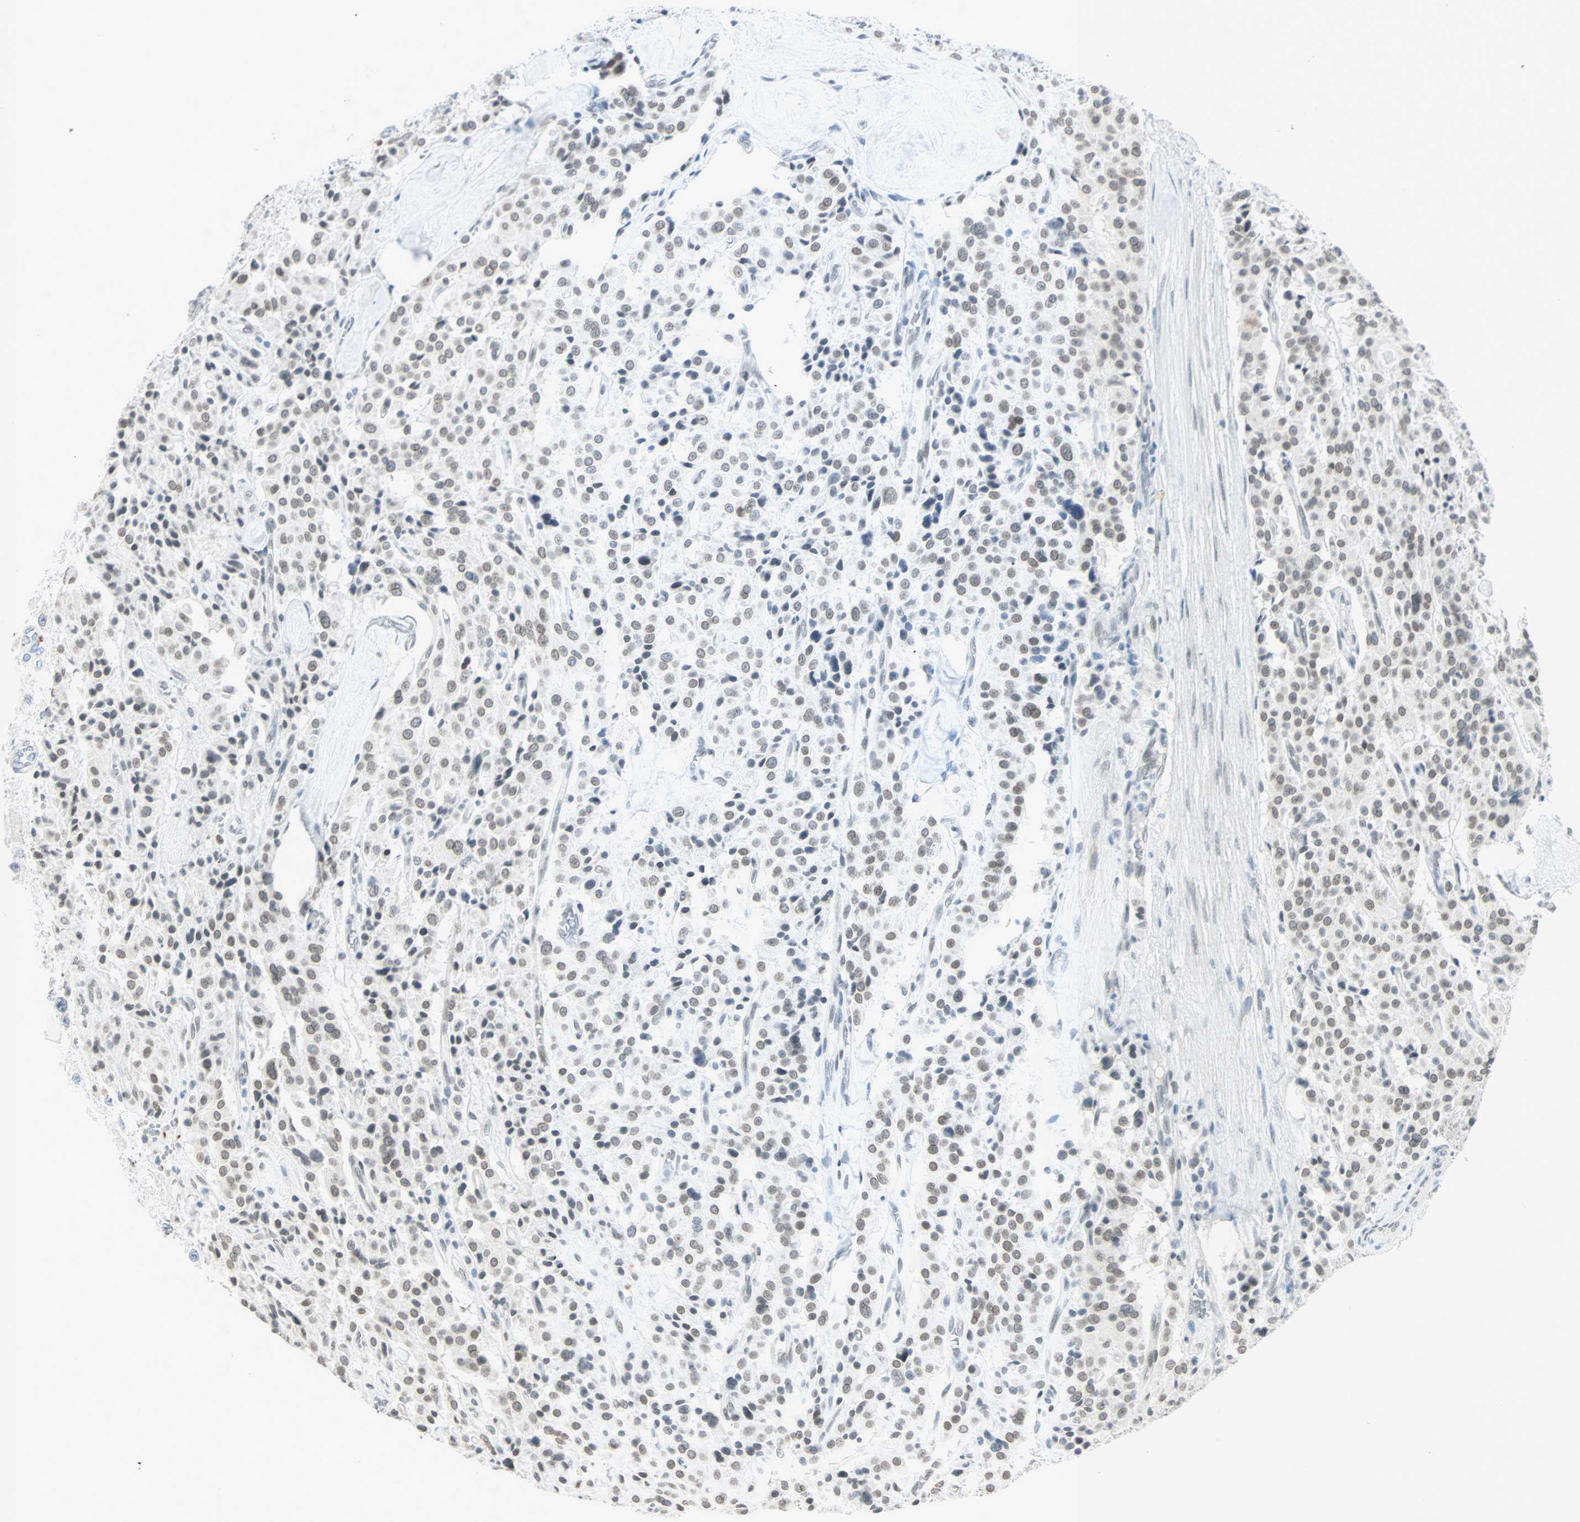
{"staining": {"intensity": "weak", "quantity": "<25%", "location": "nuclear"}, "tissue": "carcinoid", "cell_type": "Tumor cells", "image_type": "cancer", "snomed": [{"axis": "morphology", "description": "Carcinoid, malignant, NOS"}, {"axis": "topography", "description": "Lung"}], "caption": "Tumor cells show no significant positivity in malignant carcinoid.", "gene": "BCAN", "patient": {"sex": "male", "age": 30}}